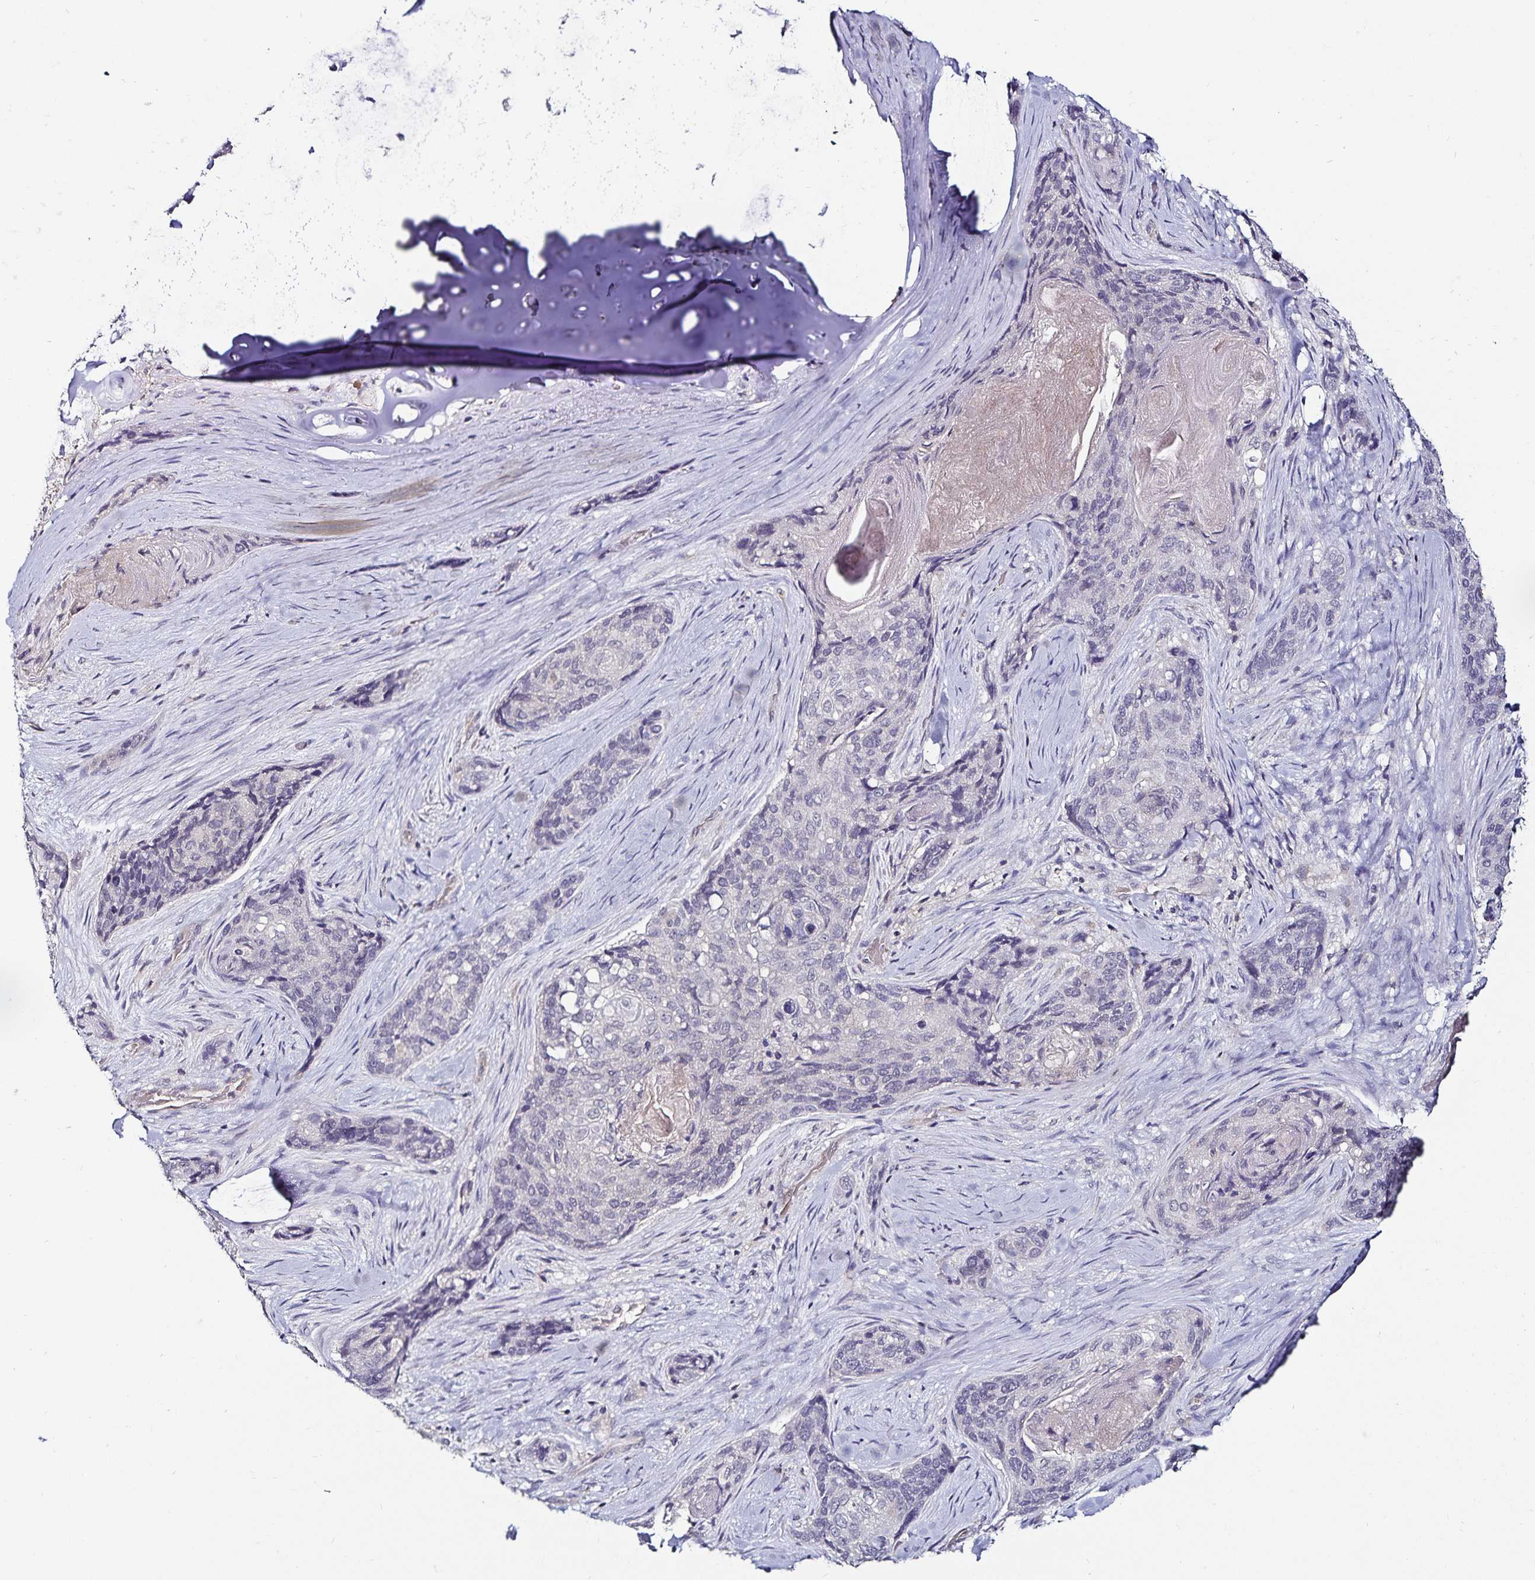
{"staining": {"intensity": "negative", "quantity": "none", "location": "none"}, "tissue": "lung cancer", "cell_type": "Tumor cells", "image_type": "cancer", "snomed": [{"axis": "morphology", "description": "Squamous cell carcinoma, NOS"}, {"axis": "morphology", "description": "Squamous cell carcinoma, metastatic, NOS"}, {"axis": "topography", "description": "Lymph node"}, {"axis": "topography", "description": "Lung"}], "caption": "Immunohistochemical staining of squamous cell carcinoma (lung) exhibits no significant staining in tumor cells. (Immunohistochemistry, brightfield microscopy, high magnification).", "gene": "ACSL5", "patient": {"sex": "male", "age": 41}}